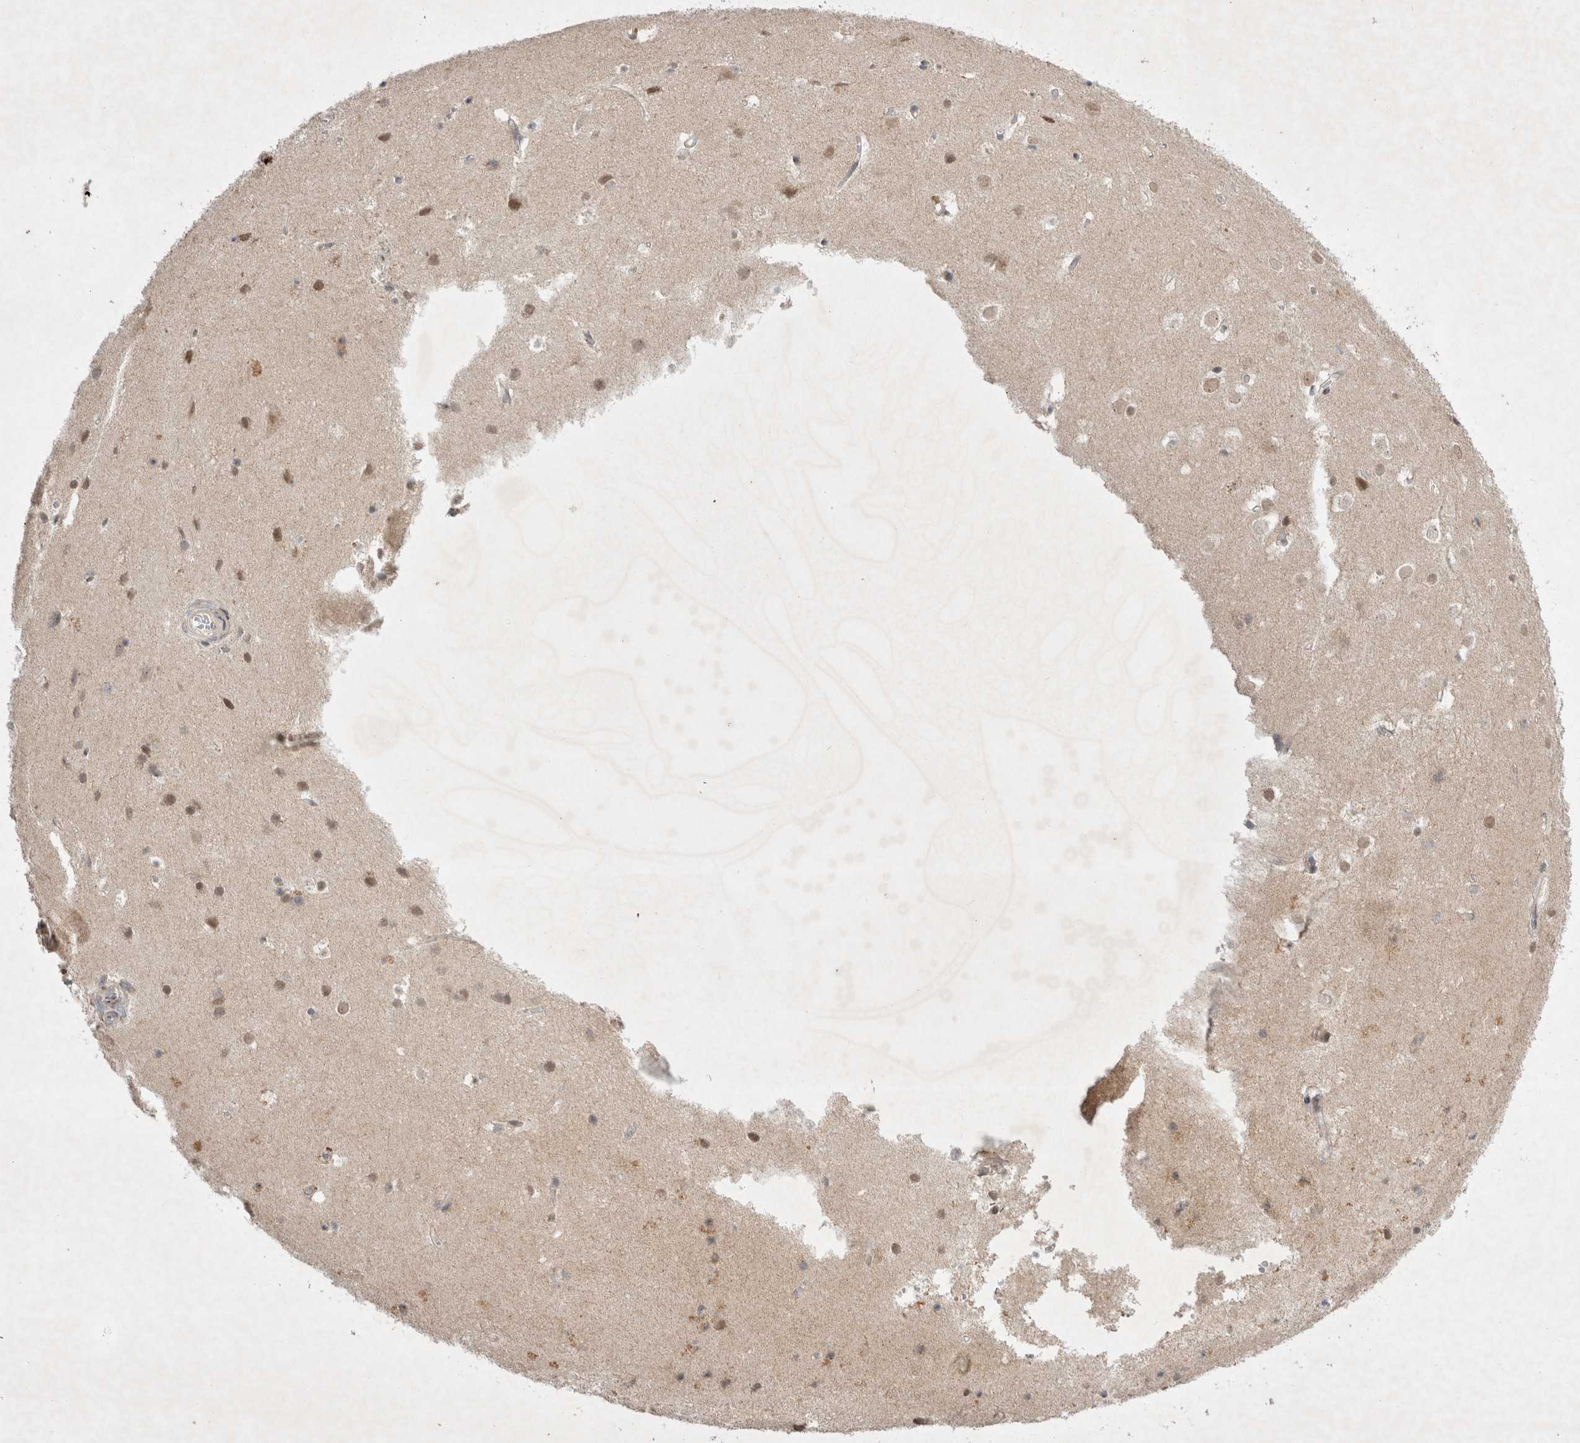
{"staining": {"intensity": "weak", "quantity": ">75%", "location": "cytoplasmic/membranous"}, "tissue": "cerebral cortex", "cell_type": "Endothelial cells", "image_type": "normal", "snomed": [{"axis": "morphology", "description": "Normal tissue, NOS"}, {"axis": "topography", "description": "Cerebral cortex"}], "caption": "Immunohistochemistry (IHC) histopathology image of benign human cerebral cortex stained for a protein (brown), which shows low levels of weak cytoplasmic/membranous positivity in approximately >75% of endothelial cells.", "gene": "EIF2AK1", "patient": {"sex": "male", "age": 54}}